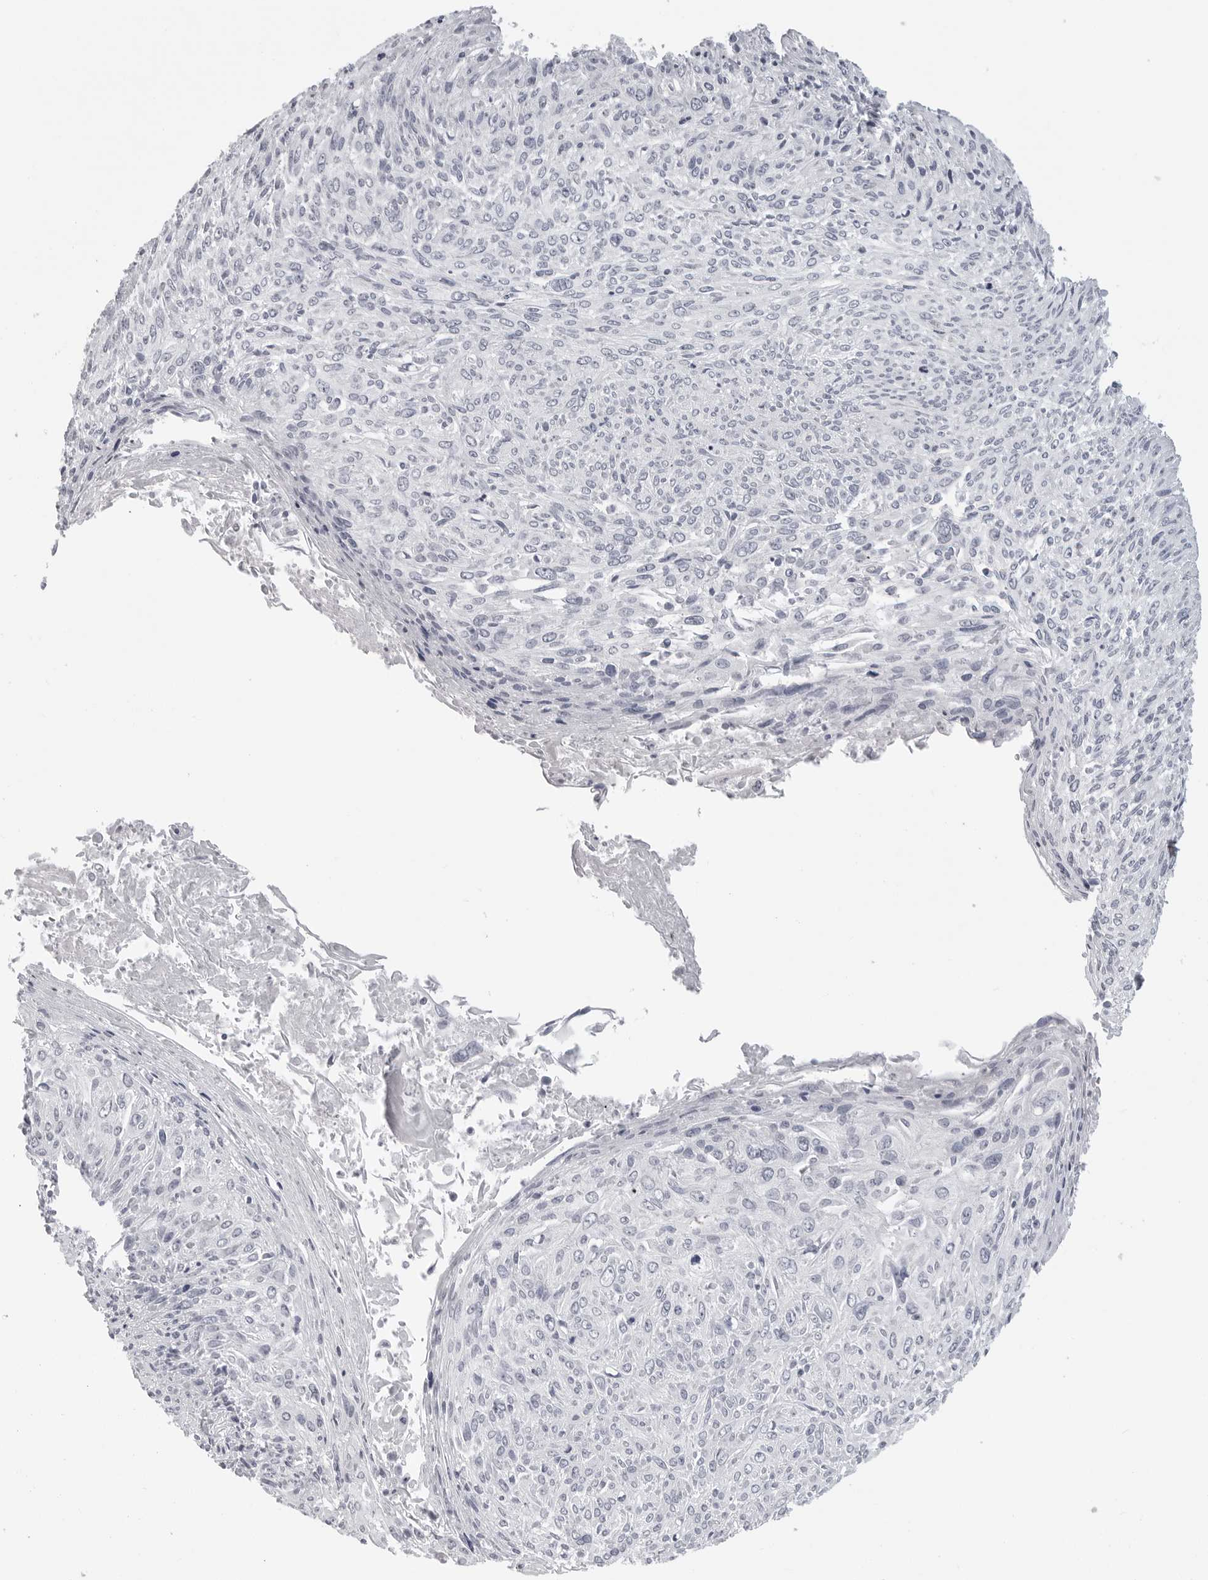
{"staining": {"intensity": "negative", "quantity": "none", "location": "none"}, "tissue": "cervical cancer", "cell_type": "Tumor cells", "image_type": "cancer", "snomed": [{"axis": "morphology", "description": "Squamous cell carcinoma, NOS"}, {"axis": "topography", "description": "Cervix"}], "caption": "DAB (3,3'-diaminobenzidine) immunohistochemical staining of cervical cancer demonstrates no significant expression in tumor cells.", "gene": "MAP7D1", "patient": {"sex": "female", "age": 51}}